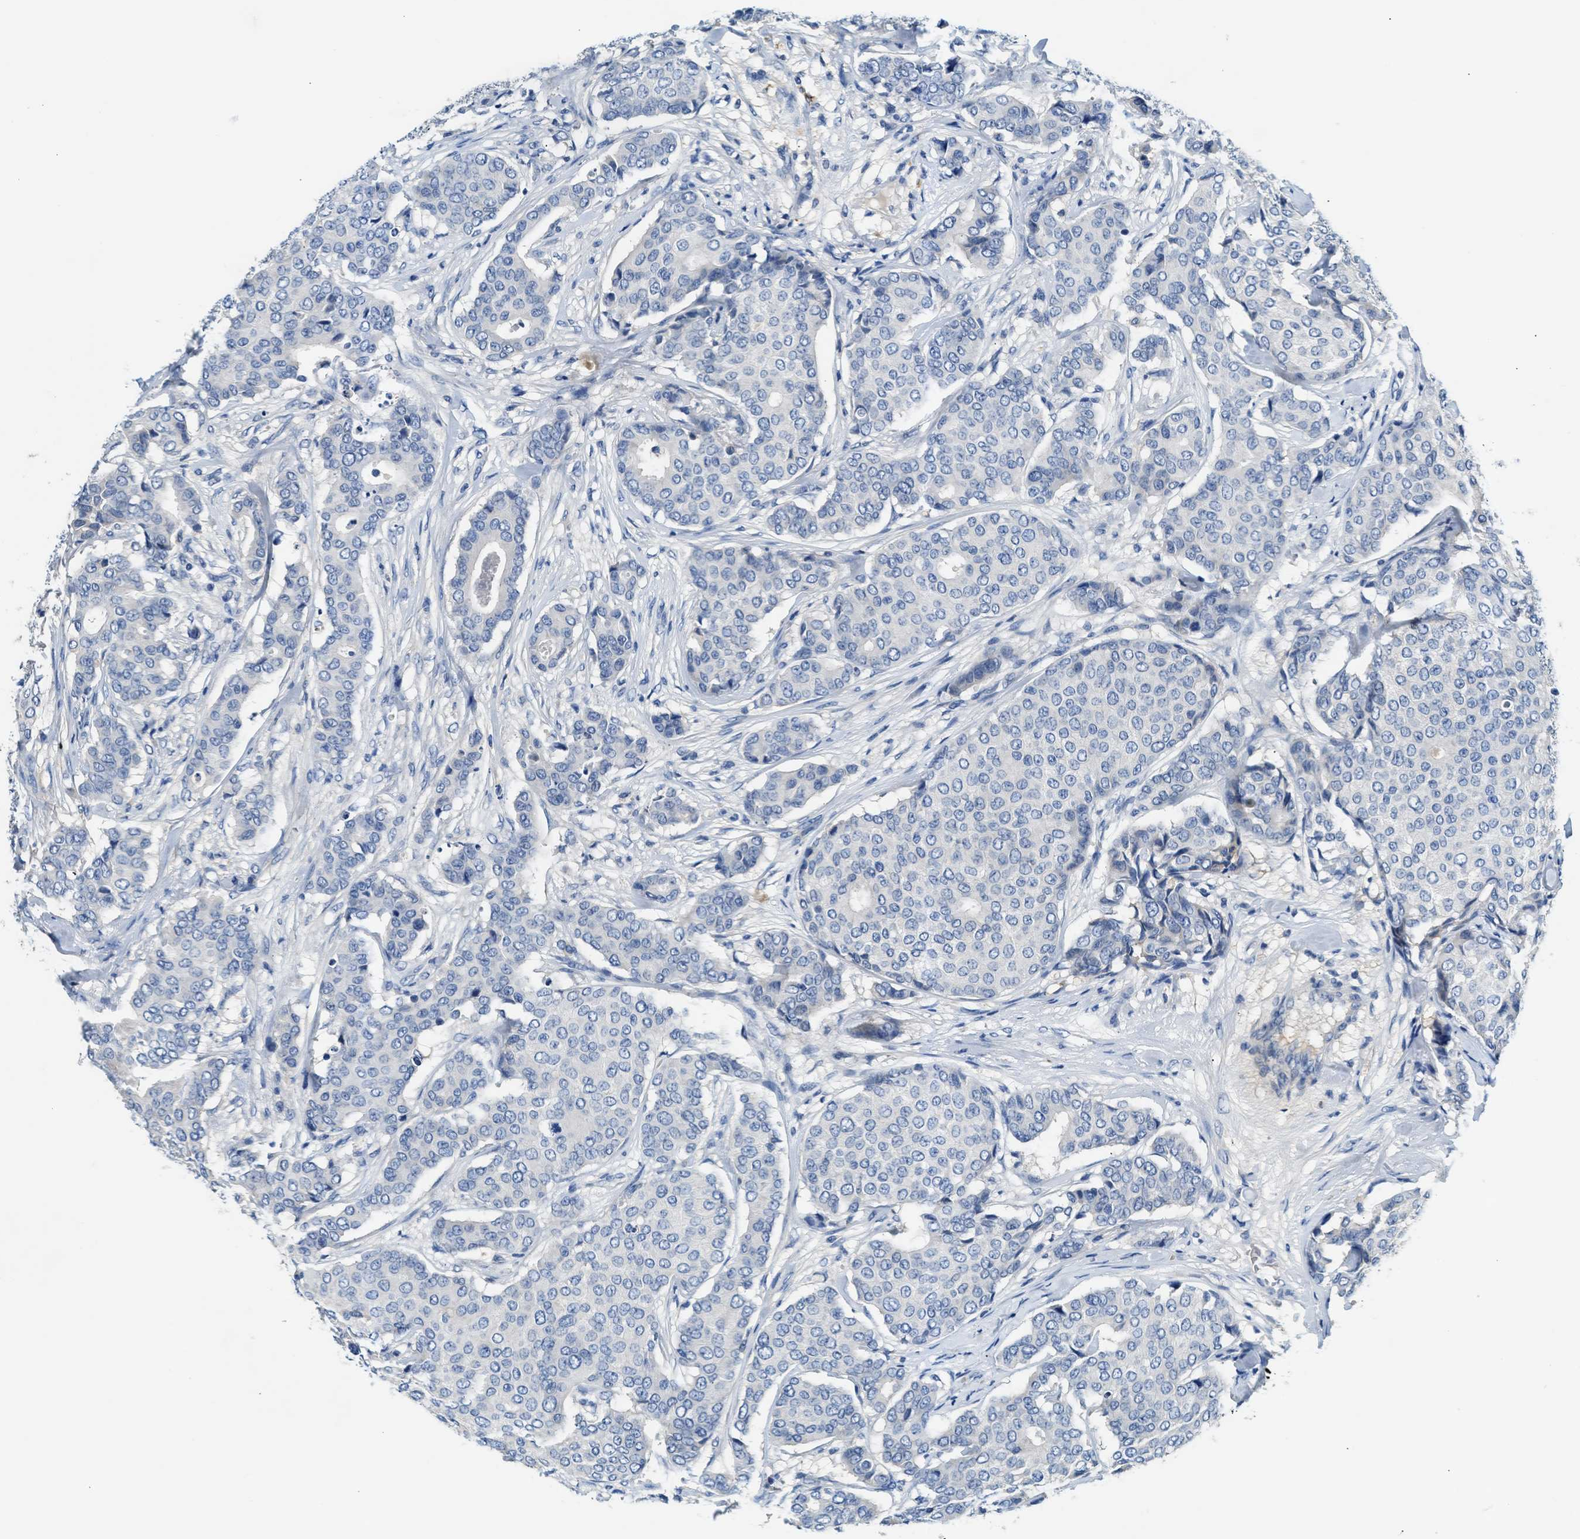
{"staining": {"intensity": "negative", "quantity": "none", "location": "none"}, "tissue": "breast cancer", "cell_type": "Tumor cells", "image_type": "cancer", "snomed": [{"axis": "morphology", "description": "Duct carcinoma"}, {"axis": "topography", "description": "Breast"}], "caption": "A histopathology image of infiltrating ductal carcinoma (breast) stained for a protein demonstrates no brown staining in tumor cells.", "gene": "RWDD2B", "patient": {"sex": "female", "age": 75}}